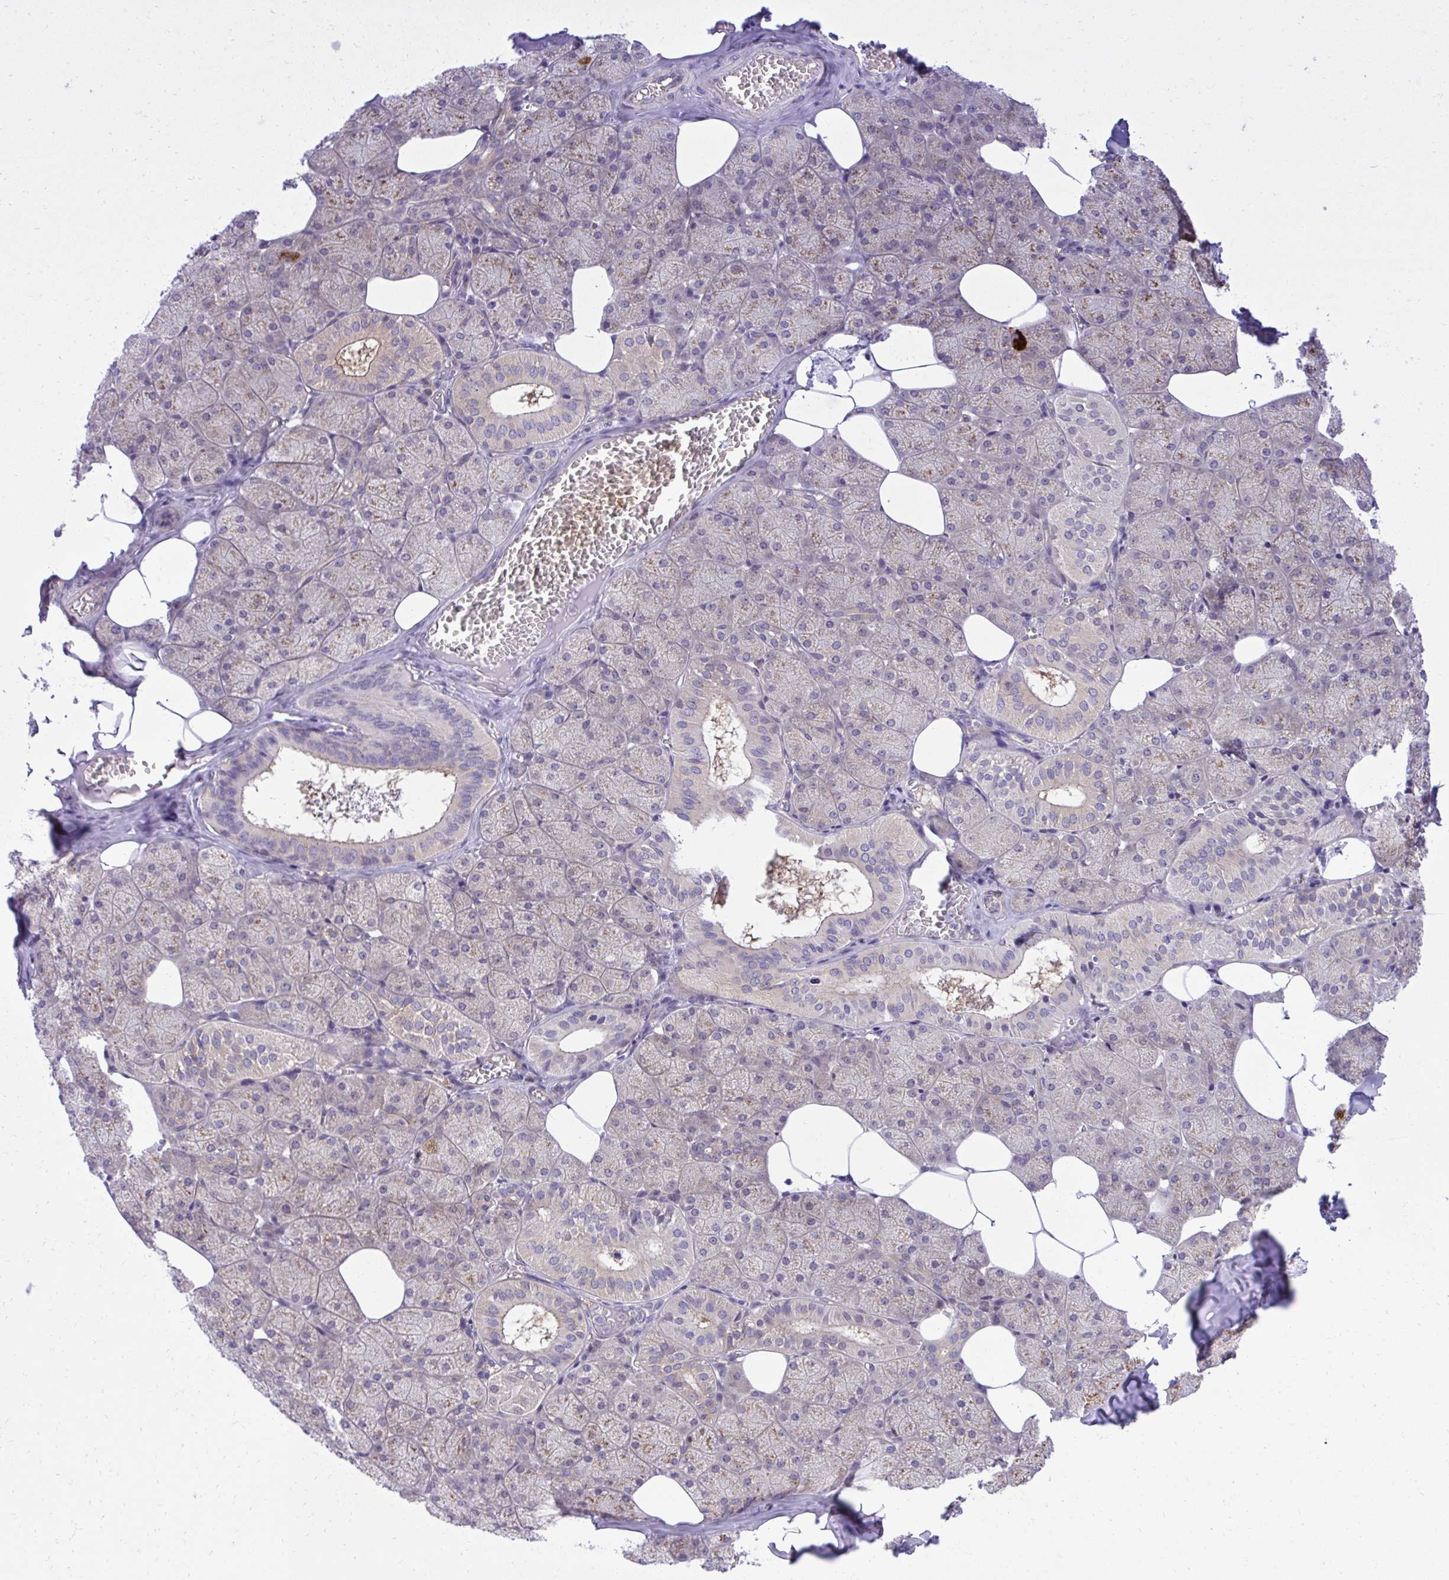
{"staining": {"intensity": "weak", "quantity": "25%-75%", "location": "cytoplasmic/membranous"}, "tissue": "salivary gland", "cell_type": "Glandular cells", "image_type": "normal", "snomed": [{"axis": "morphology", "description": "Normal tissue, NOS"}, {"axis": "topography", "description": "Salivary gland"}, {"axis": "topography", "description": "Peripheral nerve tissue"}], "caption": "The photomicrograph reveals staining of unremarkable salivary gland, revealing weak cytoplasmic/membranous protein expression (brown color) within glandular cells. (DAB = brown stain, brightfield microscopy at high magnification).", "gene": "PPP5C", "patient": {"sex": "male", "age": 38}}